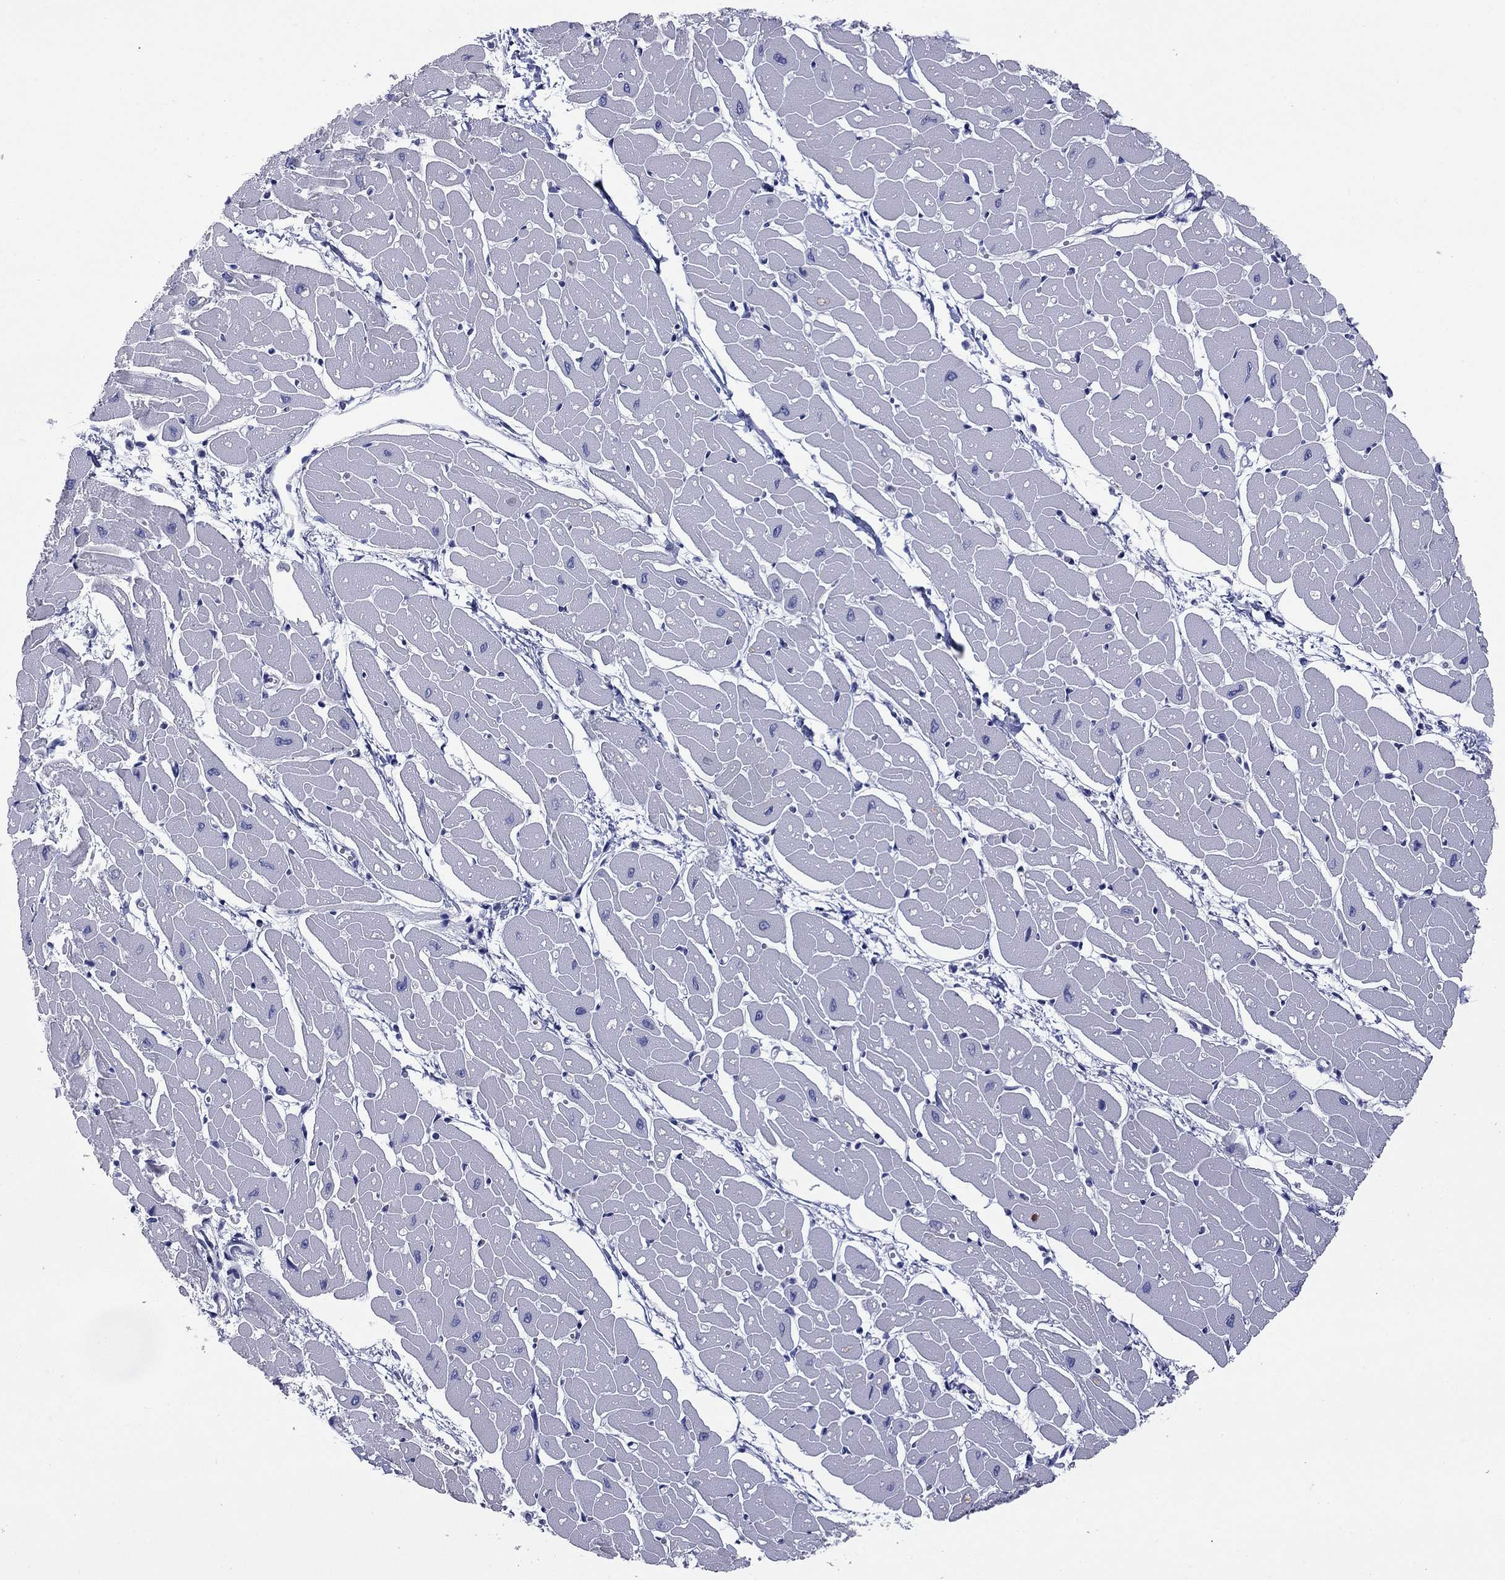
{"staining": {"intensity": "negative", "quantity": "none", "location": "none"}, "tissue": "heart muscle", "cell_type": "Cardiomyocytes", "image_type": "normal", "snomed": [{"axis": "morphology", "description": "Normal tissue, NOS"}, {"axis": "topography", "description": "Heart"}], "caption": "Immunohistochemistry (IHC) micrograph of normal heart muscle: human heart muscle stained with DAB exhibits no significant protein positivity in cardiomyocytes.", "gene": "UNC119B", "patient": {"sex": "male", "age": 57}}